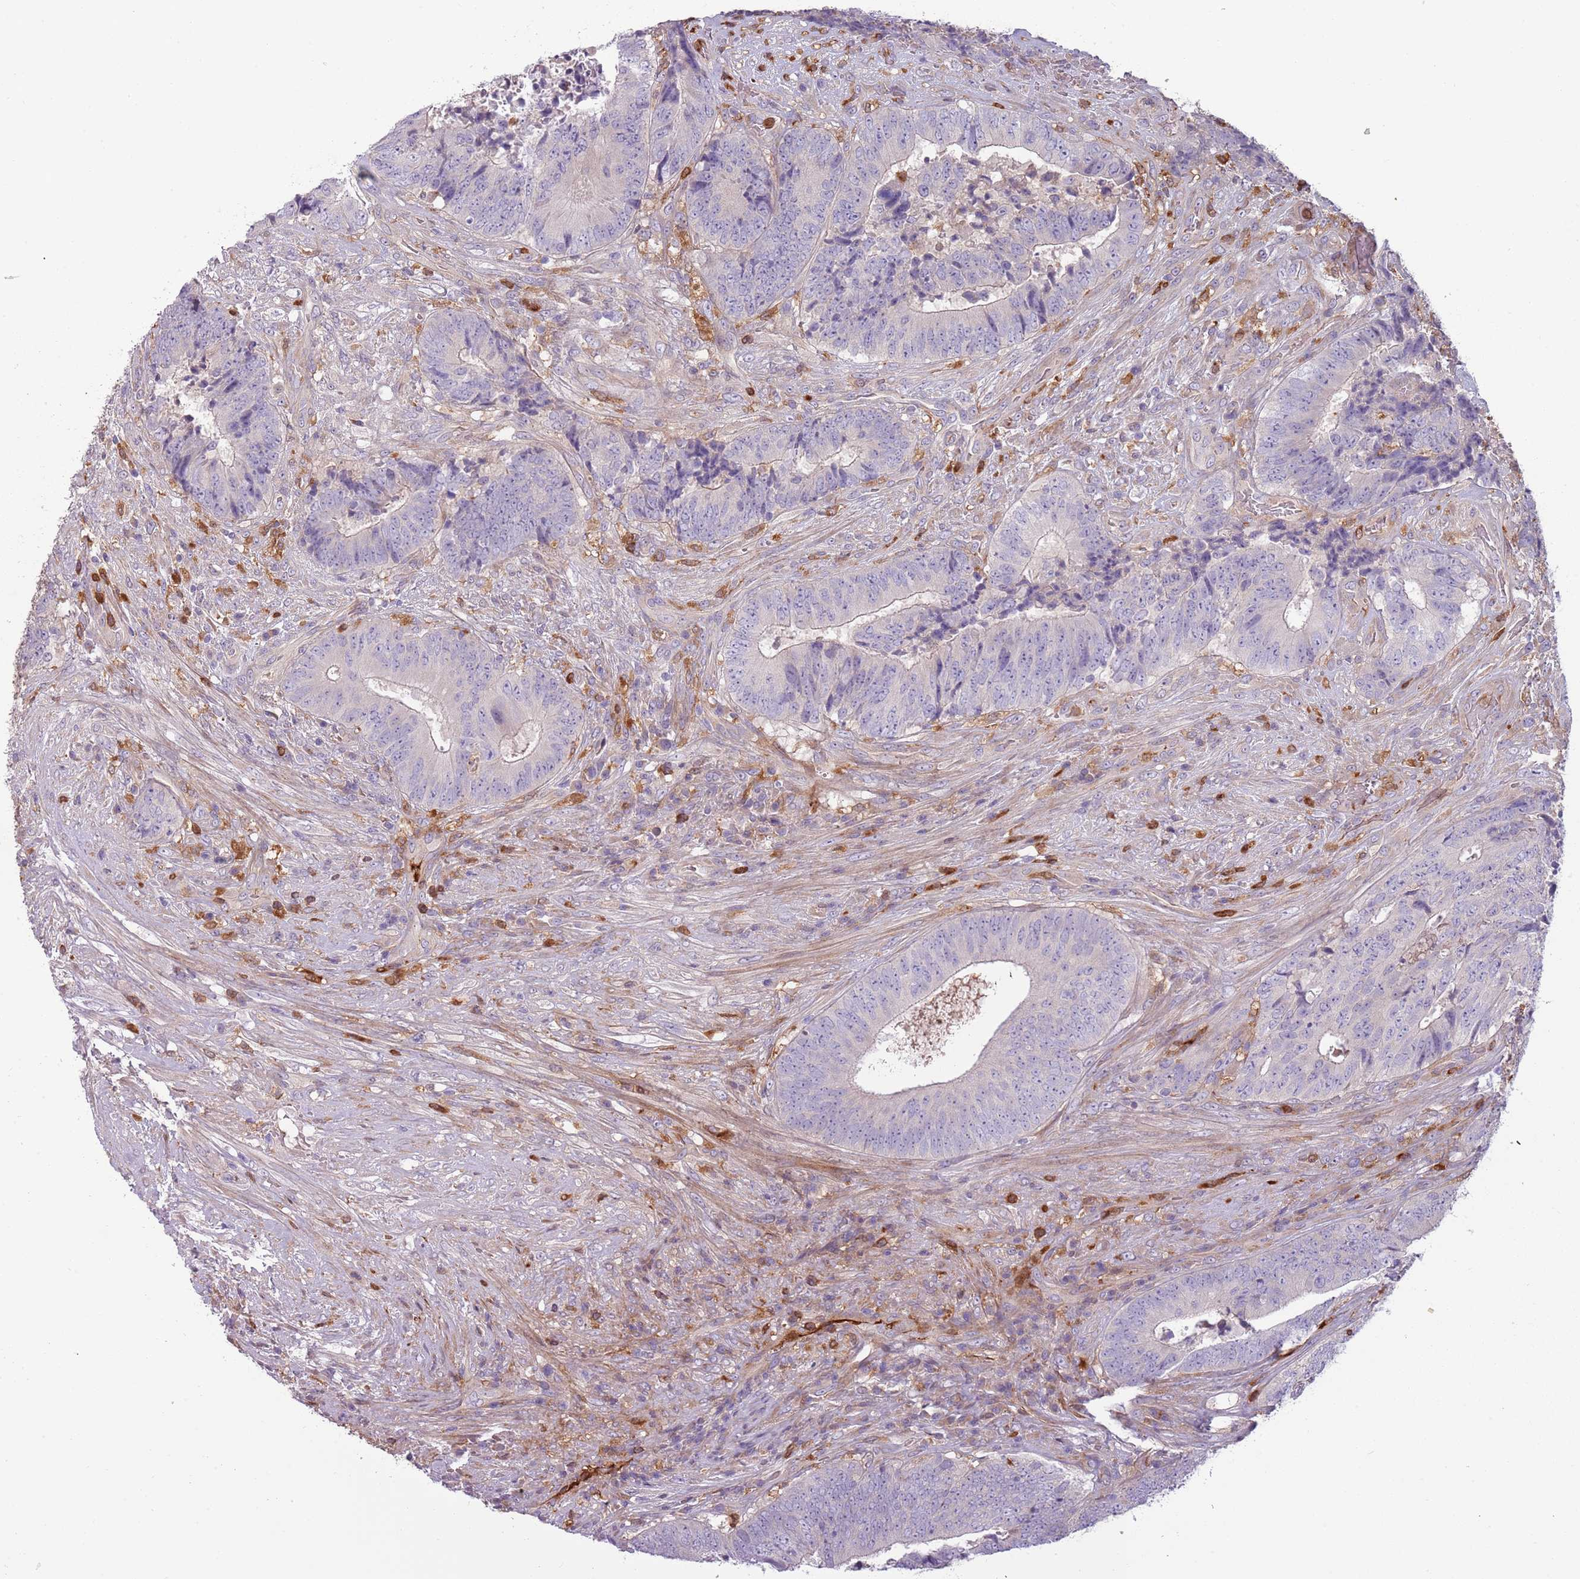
{"staining": {"intensity": "negative", "quantity": "none", "location": "none"}, "tissue": "colorectal cancer", "cell_type": "Tumor cells", "image_type": "cancer", "snomed": [{"axis": "morphology", "description": "Adenocarcinoma, NOS"}, {"axis": "topography", "description": "Rectum"}], "caption": "Colorectal cancer (adenocarcinoma) stained for a protein using immunohistochemistry (IHC) reveals no expression tumor cells.", "gene": "NADK", "patient": {"sex": "male", "age": 72}}